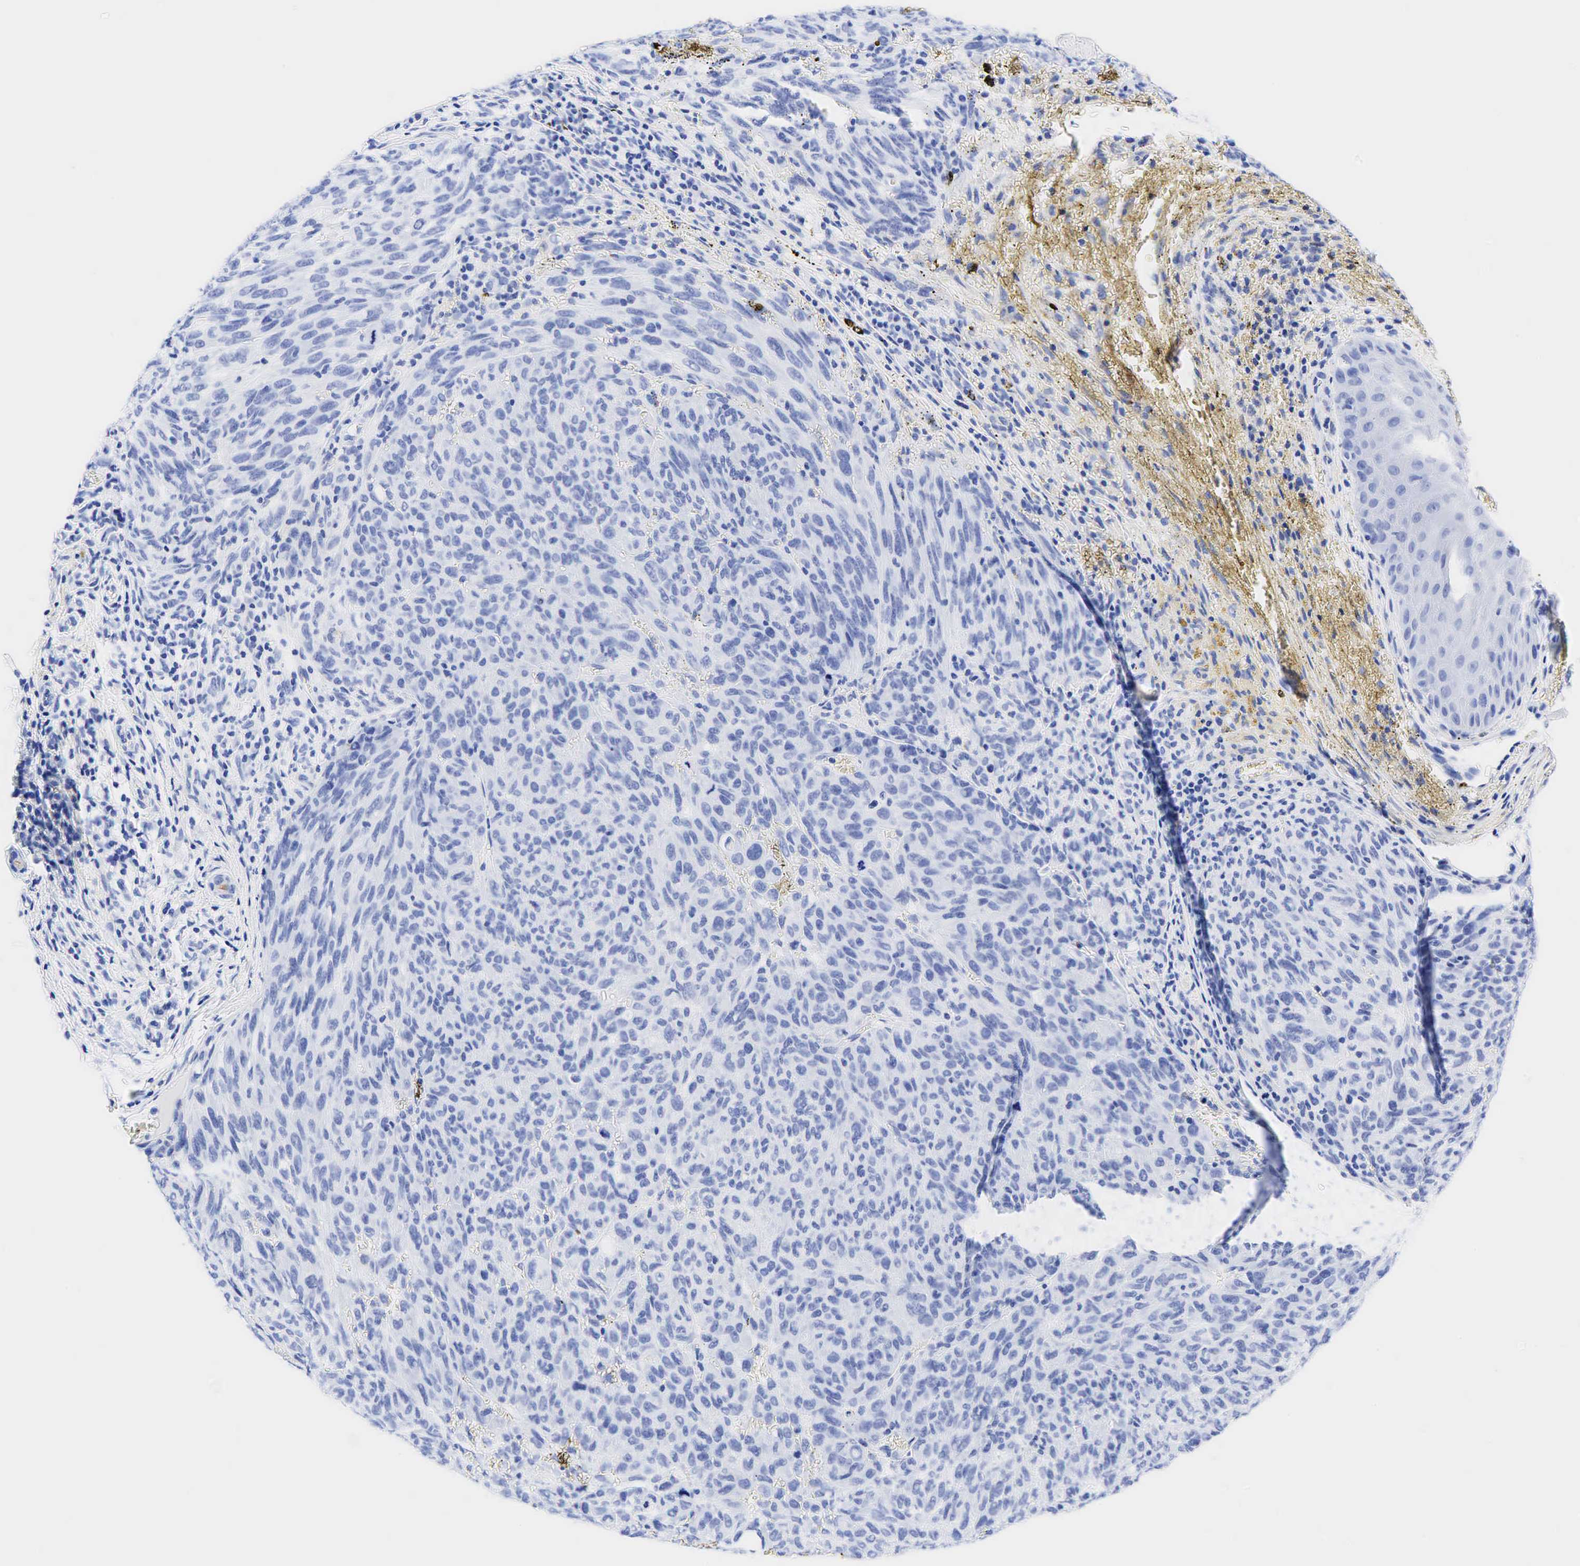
{"staining": {"intensity": "negative", "quantity": "none", "location": "none"}, "tissue": "melanoma", "cell_type": "Tumor cells", "image_type": "cancer", "snomed": [{"axis": "morphology", "description": "Malignant melanoma, NOS"}, {"axis": "topography", "description": "Skin"}], "caption": "Immunohistochemistry histopathology image of neoplastic tissue: human melanoma stained with DAB (3,3'-diaminobenzidine) displays no significant protein staining in tumor cells.", "gene": "CEACAM5", "patient": {"sex": "male", "age": 76}}